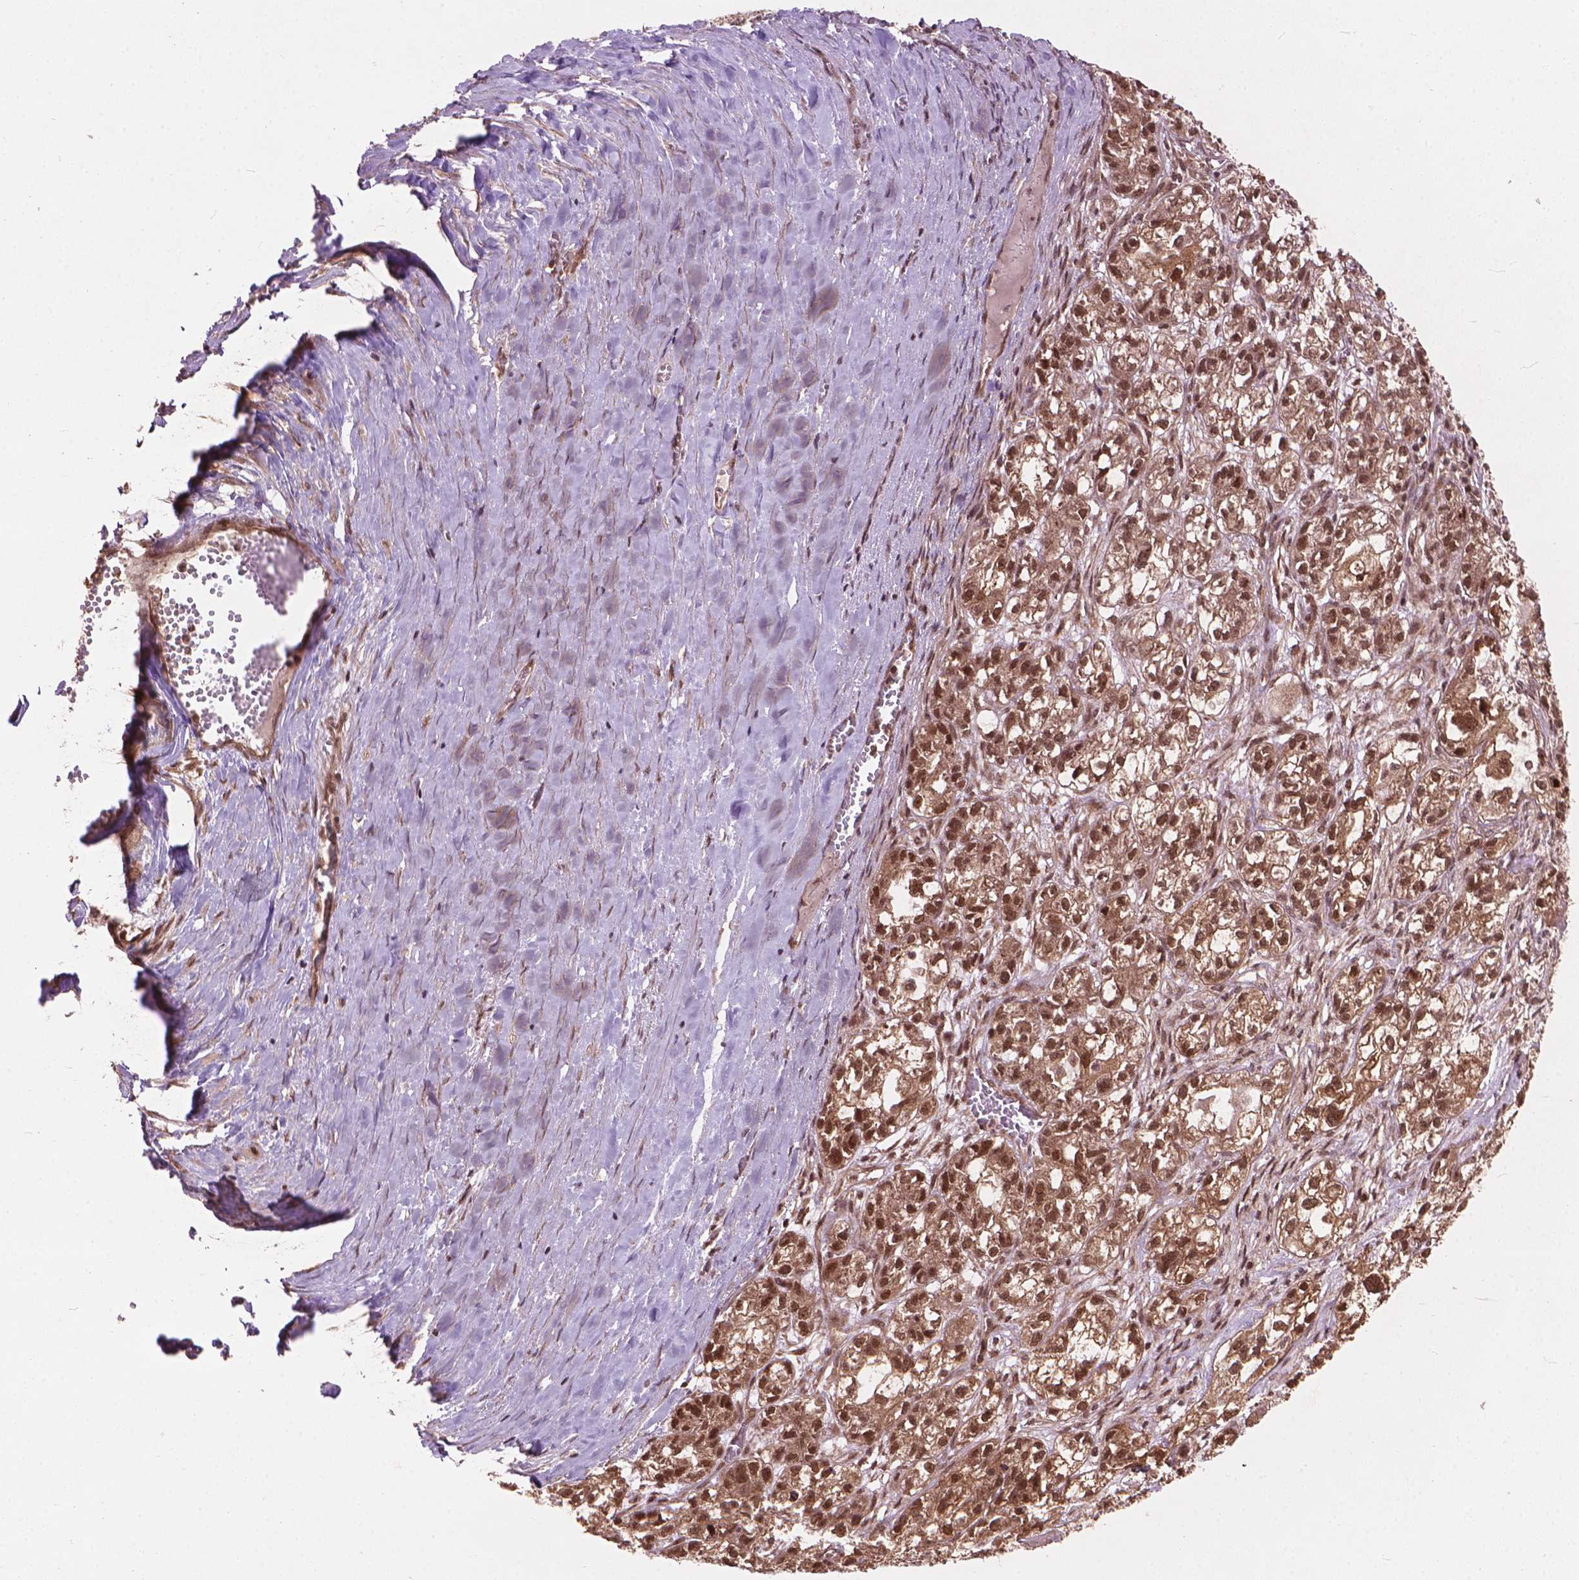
{"staining": {"intensity": "moderate", "quantity": ">75%", "location": "nuclear"}, "tissue": "ovarian cancer", "cell_type": "Tumor cells", "image_type": "cancer", "snomed": [{"axis": "morphology", "description": "Carcinoma, endometroid"}, {"axis": "topography", "description": "Ovary"}], "caption": "Immunohistochemistry (IHC) of human endometroid carcinoma (ovarian) demonstrates medium levels of moderate nuclear positivity in about >75% of tumor cells. The staining was performed using DAB to visualize the protein expression in brown, while the nuclei were stained in blue with hematoxylin (Magnification: 20x).", "gene": "SSU72", "patient": {"sex": "female", "age": 64}}